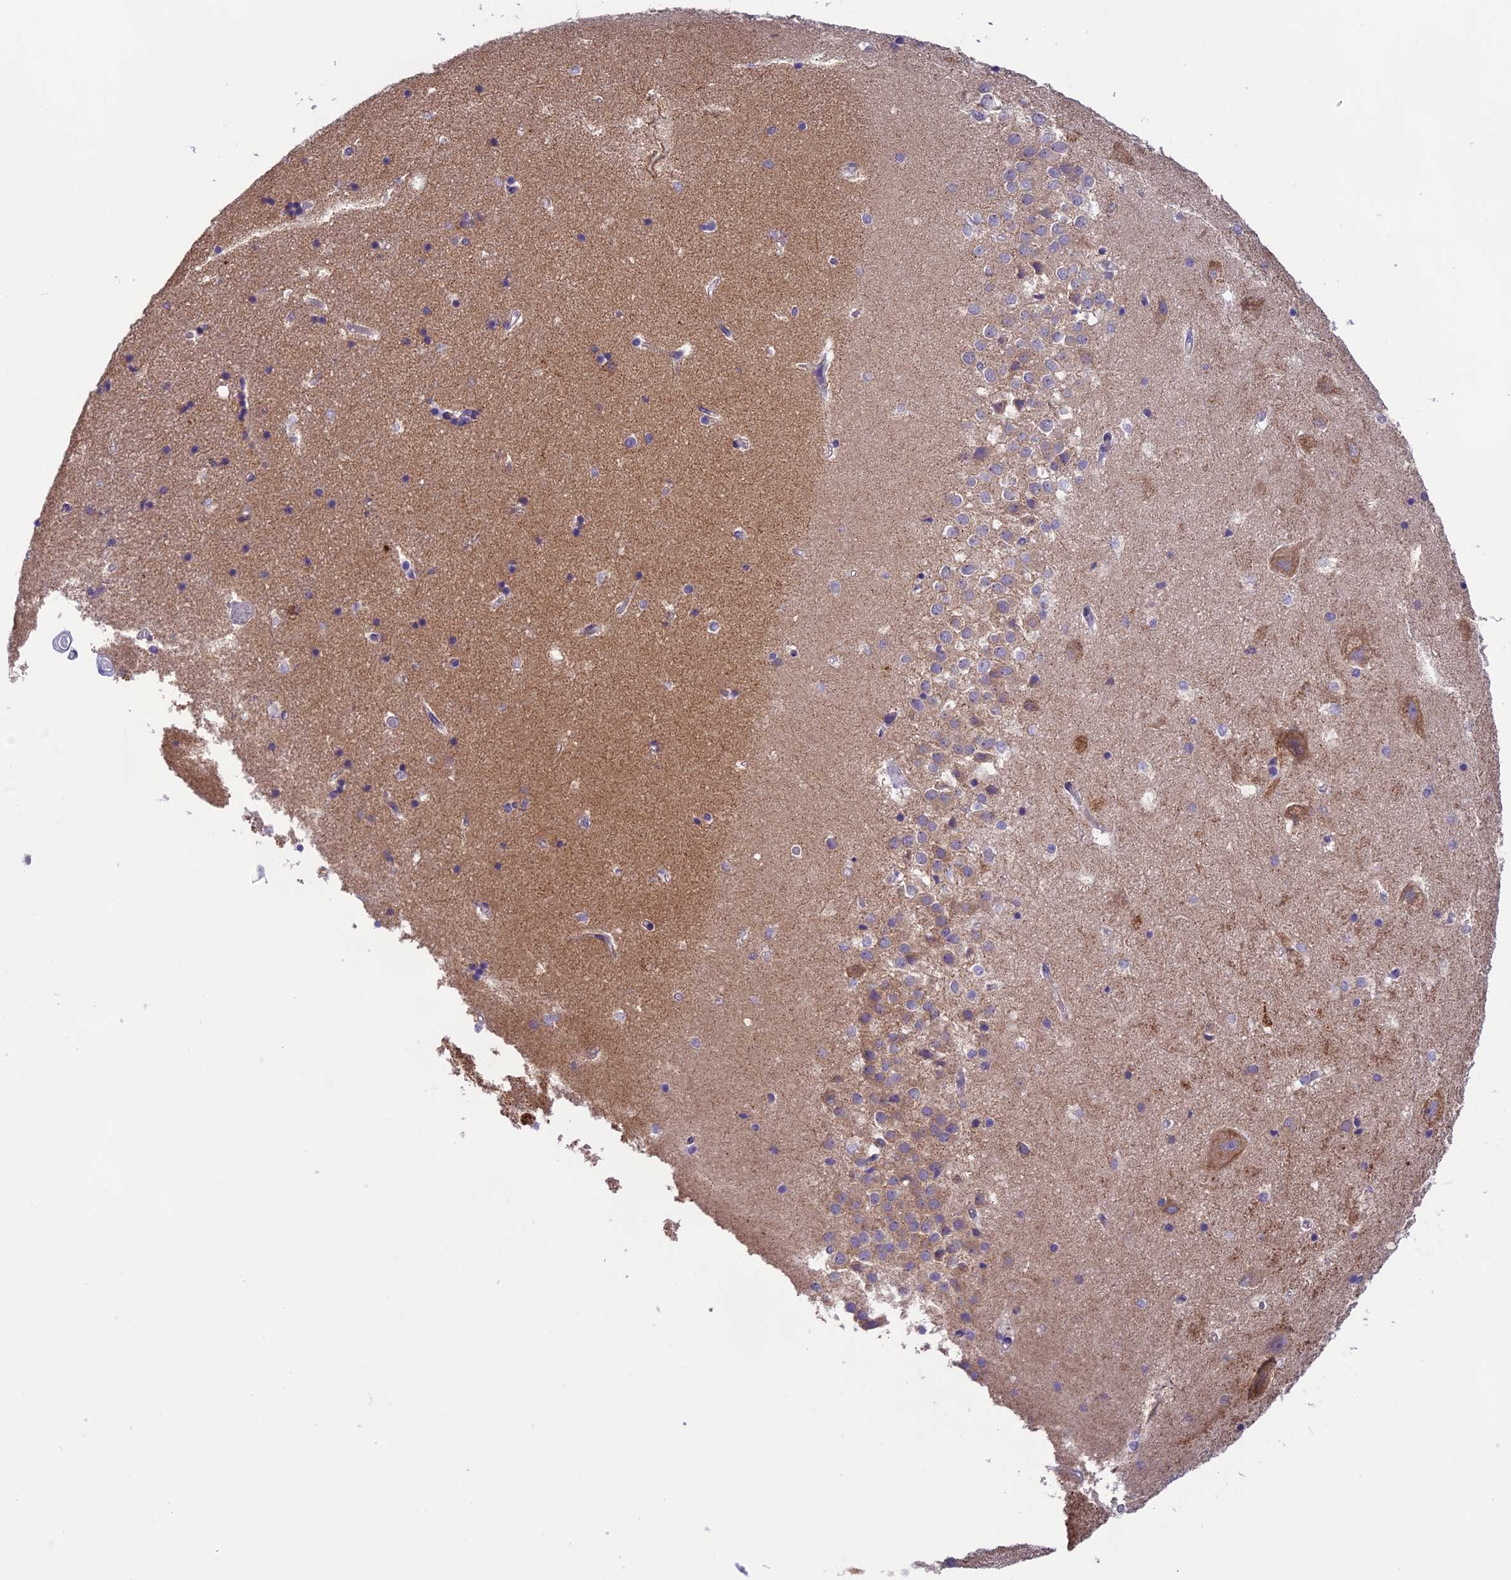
{"staining": {"intensity": "weak", "quantity": "<25%", "location": "cytoplasmic/membranous"}, "tissue": "hippocampus", "cell_type": "Glial cells", "image_type": "normal", "snomed": [{"axis": "morphology", "description": "Normal tissue, NOS"}, {"axis": "topography", "description": "Hippocampus"}], "caption": "A high-resolution image shows IHC staining of unremarkable hippocampus, which shows no significant positivity in glial cells.", "gene": "ARHGEF37", "patient": {"sex": "female", "age": 52}}